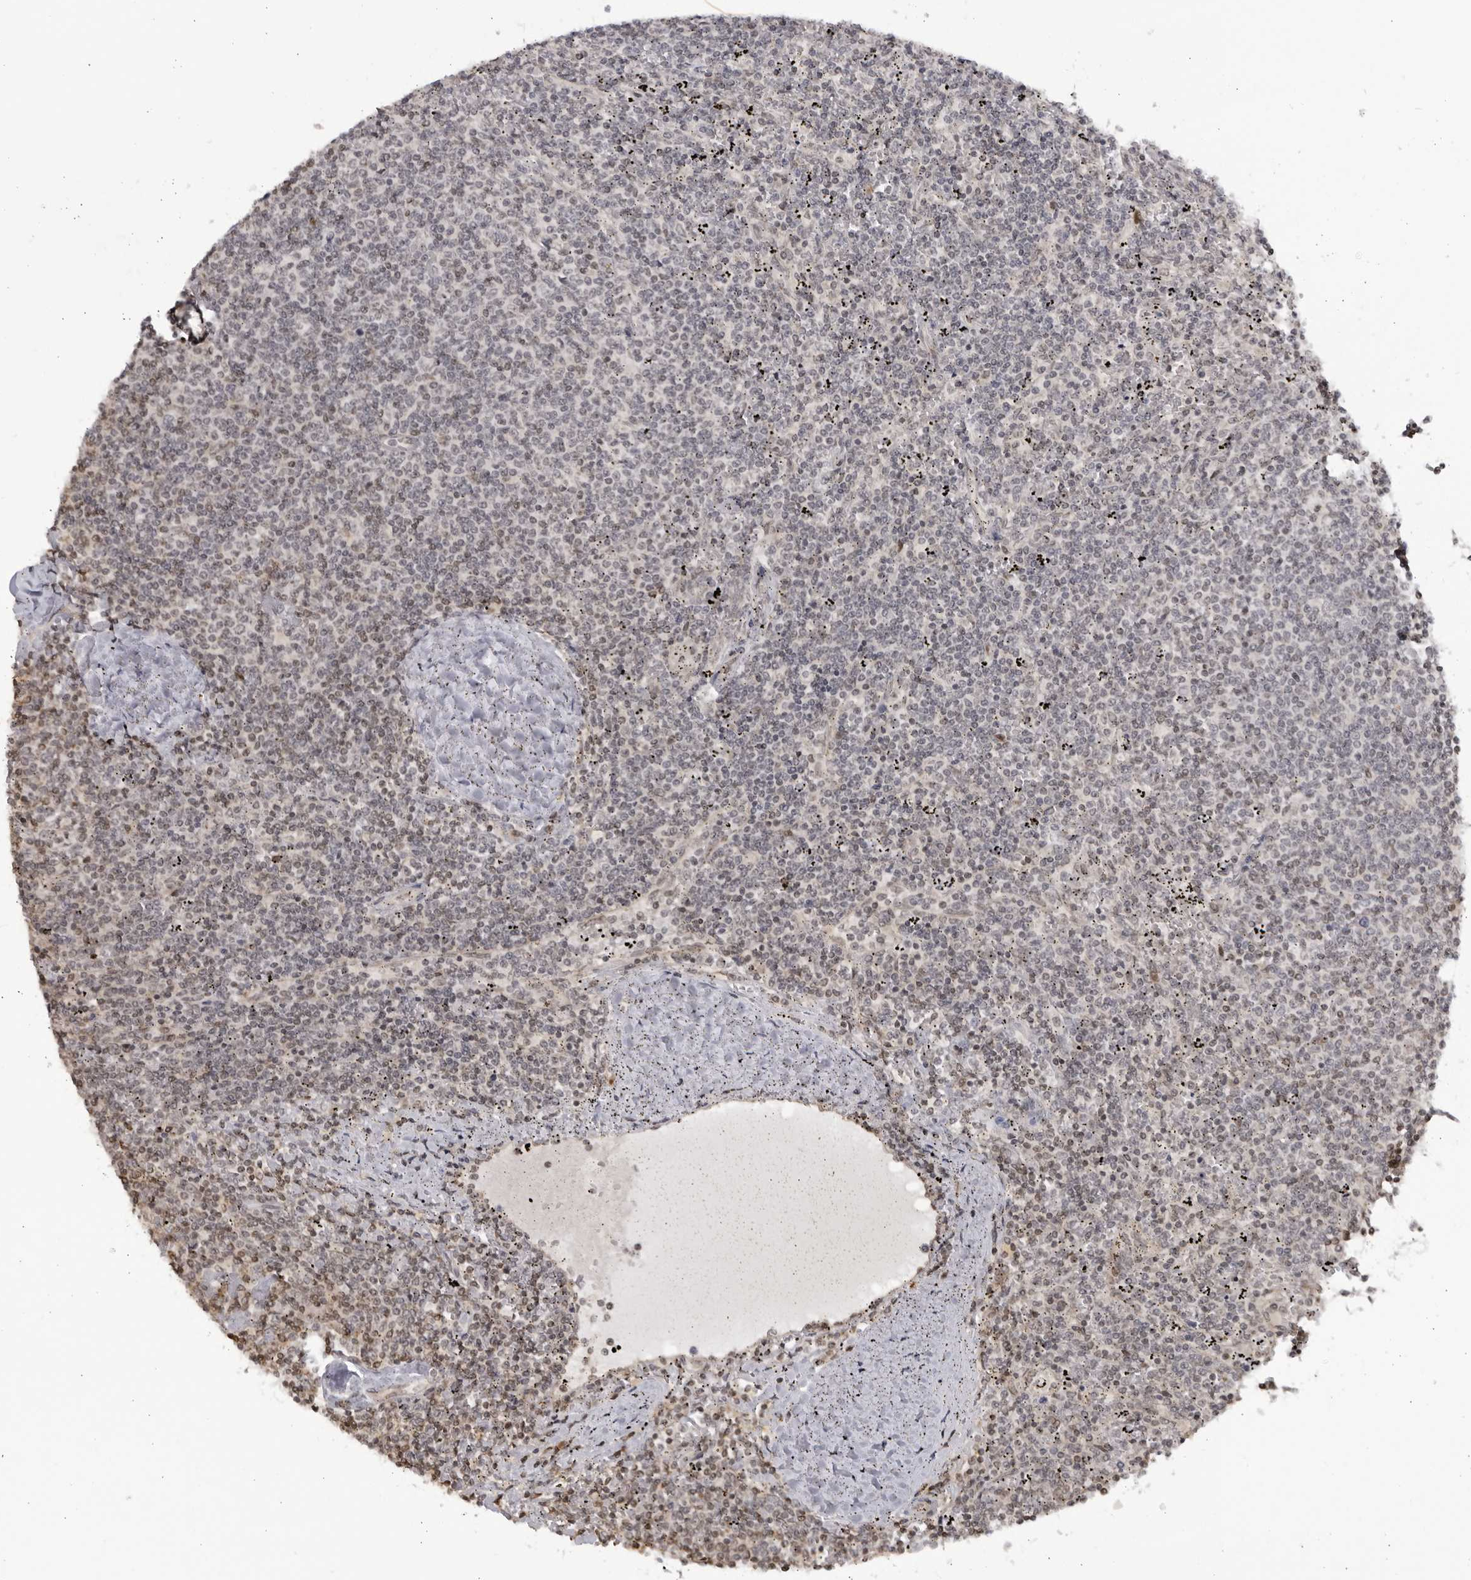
{"staining": {"intensity": "negative", "quantity": "none", "location": "none"}, "tissue": "lymphoma", "cell_type": "Tumor cells", "image_type": "cancer", "snomed": [{"axis": "morphology", "description": "Malignant lymphoma, non-Hodgkin's type, Low grade"}, {"axis": "topography", "description": "Spleen"}], "caption": "Lymphoma was stained to show a protein in brown. There is no significant staining in tumor cells.", "gene": "RASGEF1C", "patient": {"sex": "female", "age": 50}}